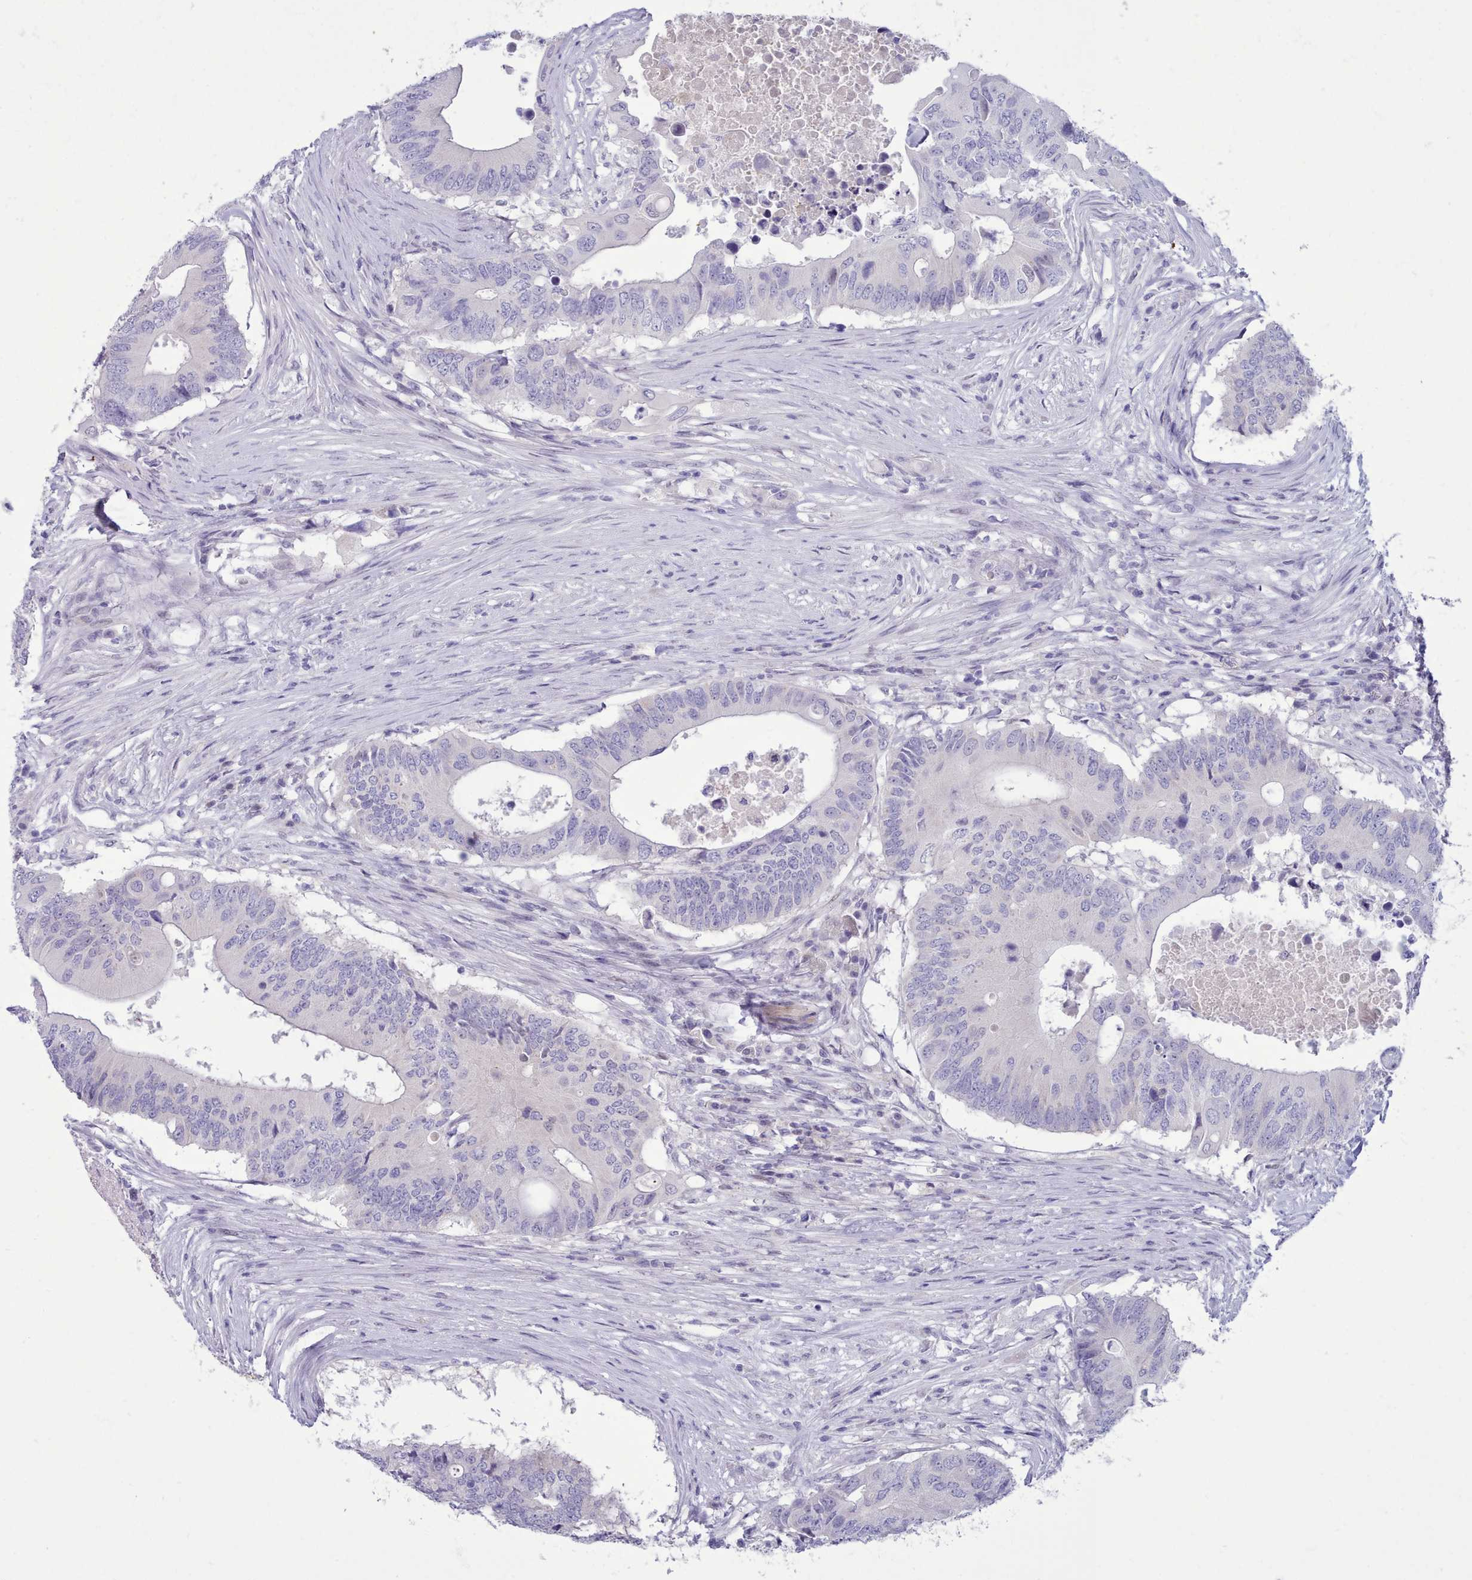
{"staining": {"intensity": "negative", "quantity": "none", "location": "none"}, "tissue": "colorectal cancer", "cell_type": "Tumor cells", "image_type": "cancer", "snomed": [{"axis": "morphology", "description": "Adenocarcinoma, NOS"}, {"axis": "topography", "description": "Colon"}], "caption": "IHC micrograph of neoplastic tissue: adenocarcinoma (colorectal) stained with DAB displays no significant protein staining in tumor cells. Brightfield microscopy of IHC stained with DAB (brown) and hematoxylin (blue), captured at high magnification.", "gene": "TMEM253", "patient": {"sex": "male", "age": 71}}